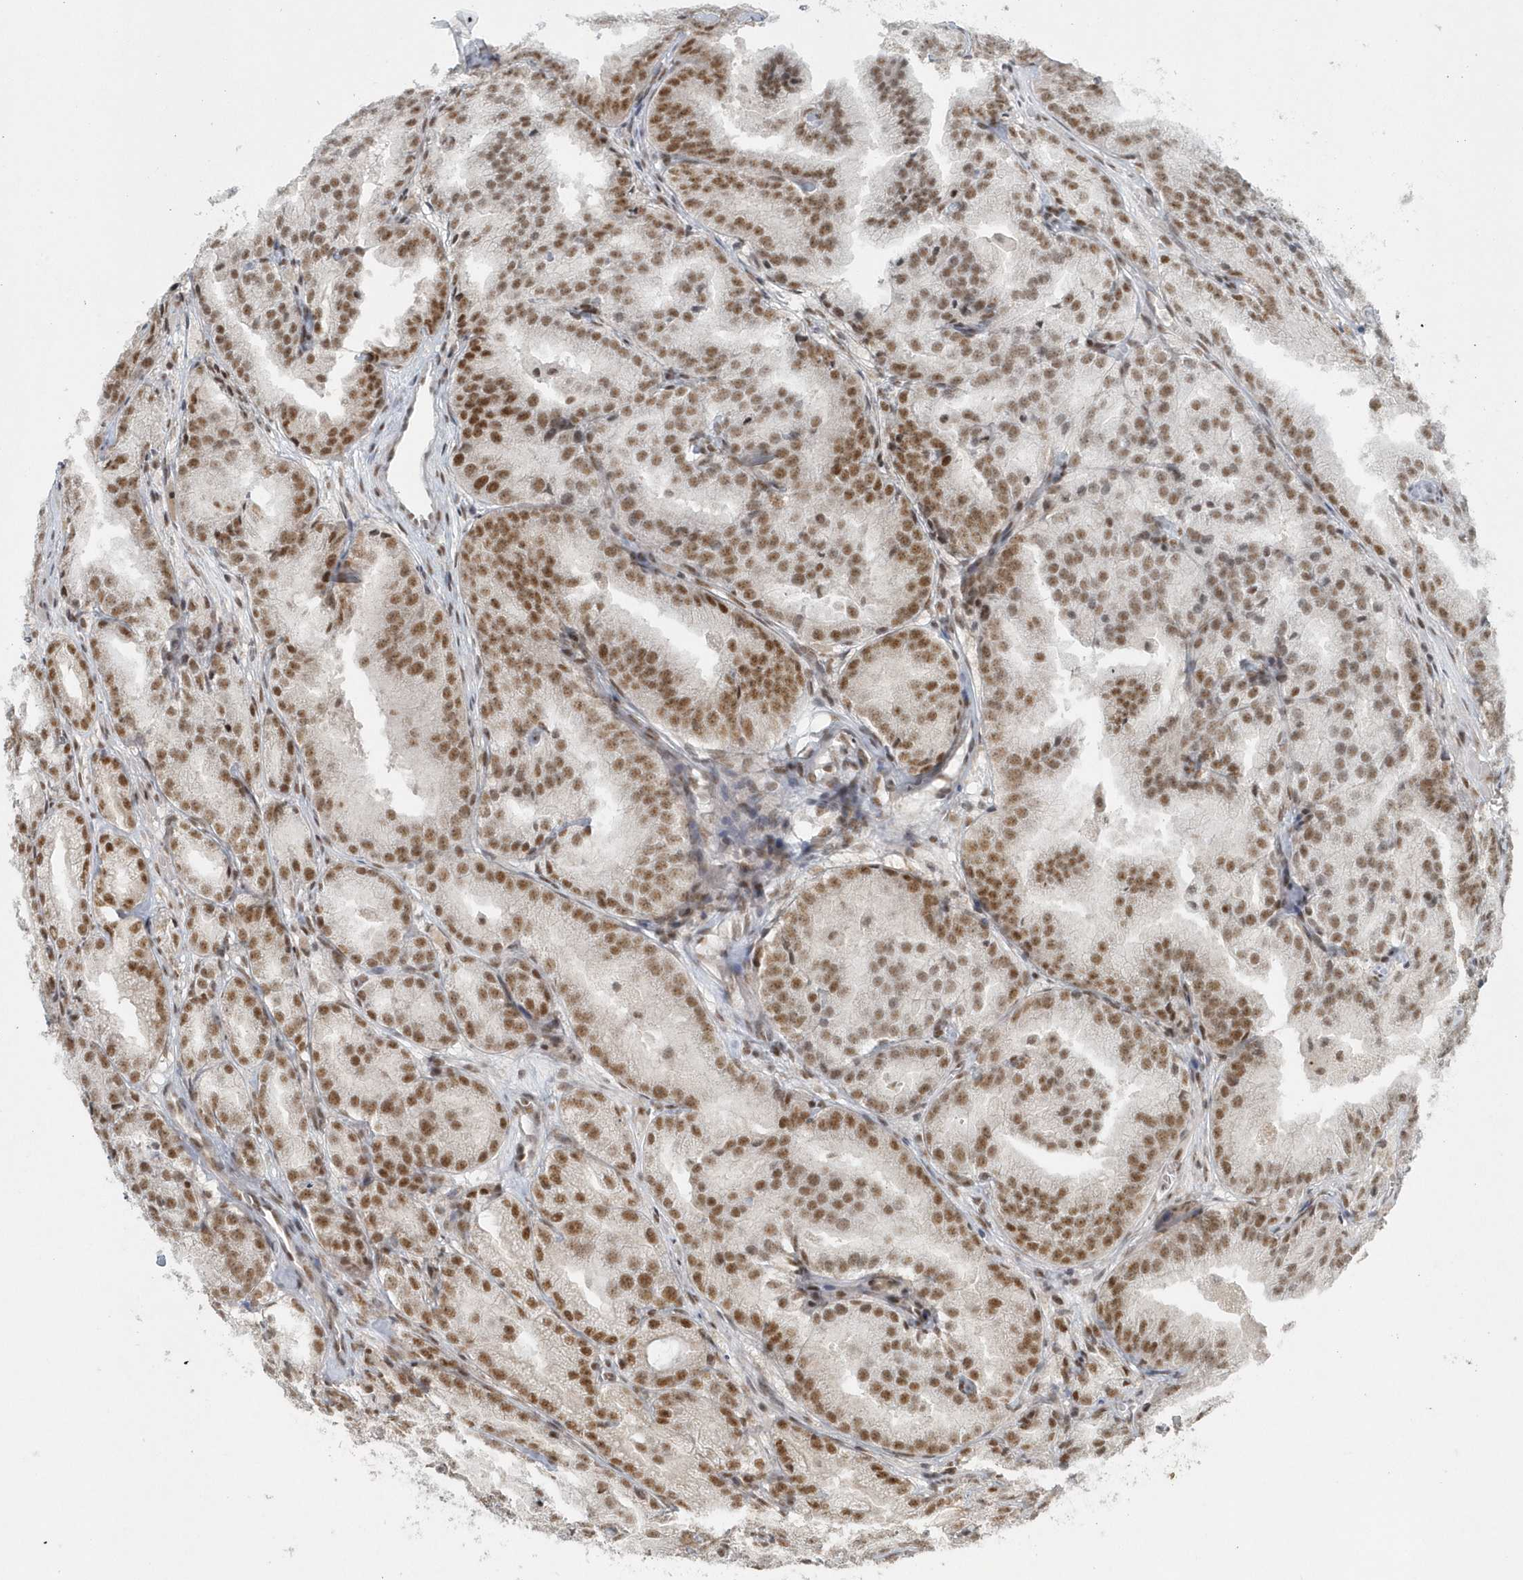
{"staining": {"intensity": "moderate", "quantity": ">75%", "location": "nuclear"}, "tissue": "prostate cancer", "cell_type": "Tumor cells", "image_type": "cancer", "snomed": [{"axis": "morphology", "description": "Adenocarcinoma, High grade"}, {"axis": "topography", "description": "Prostate"}], "caption": "A medium amount of moderate nuclear positivity is identified in approximately >75% of tumor cells in high-grade adenocarcinoma (prostate) tissue. Using DAB (3,3'-diaminobenzidine) (brown) and hematoxylin (blue) stains, captured at high magnification using brightfield microscopy.", "gene": "YTHDC1", "patient": {"sex": "male", "age": 61}}